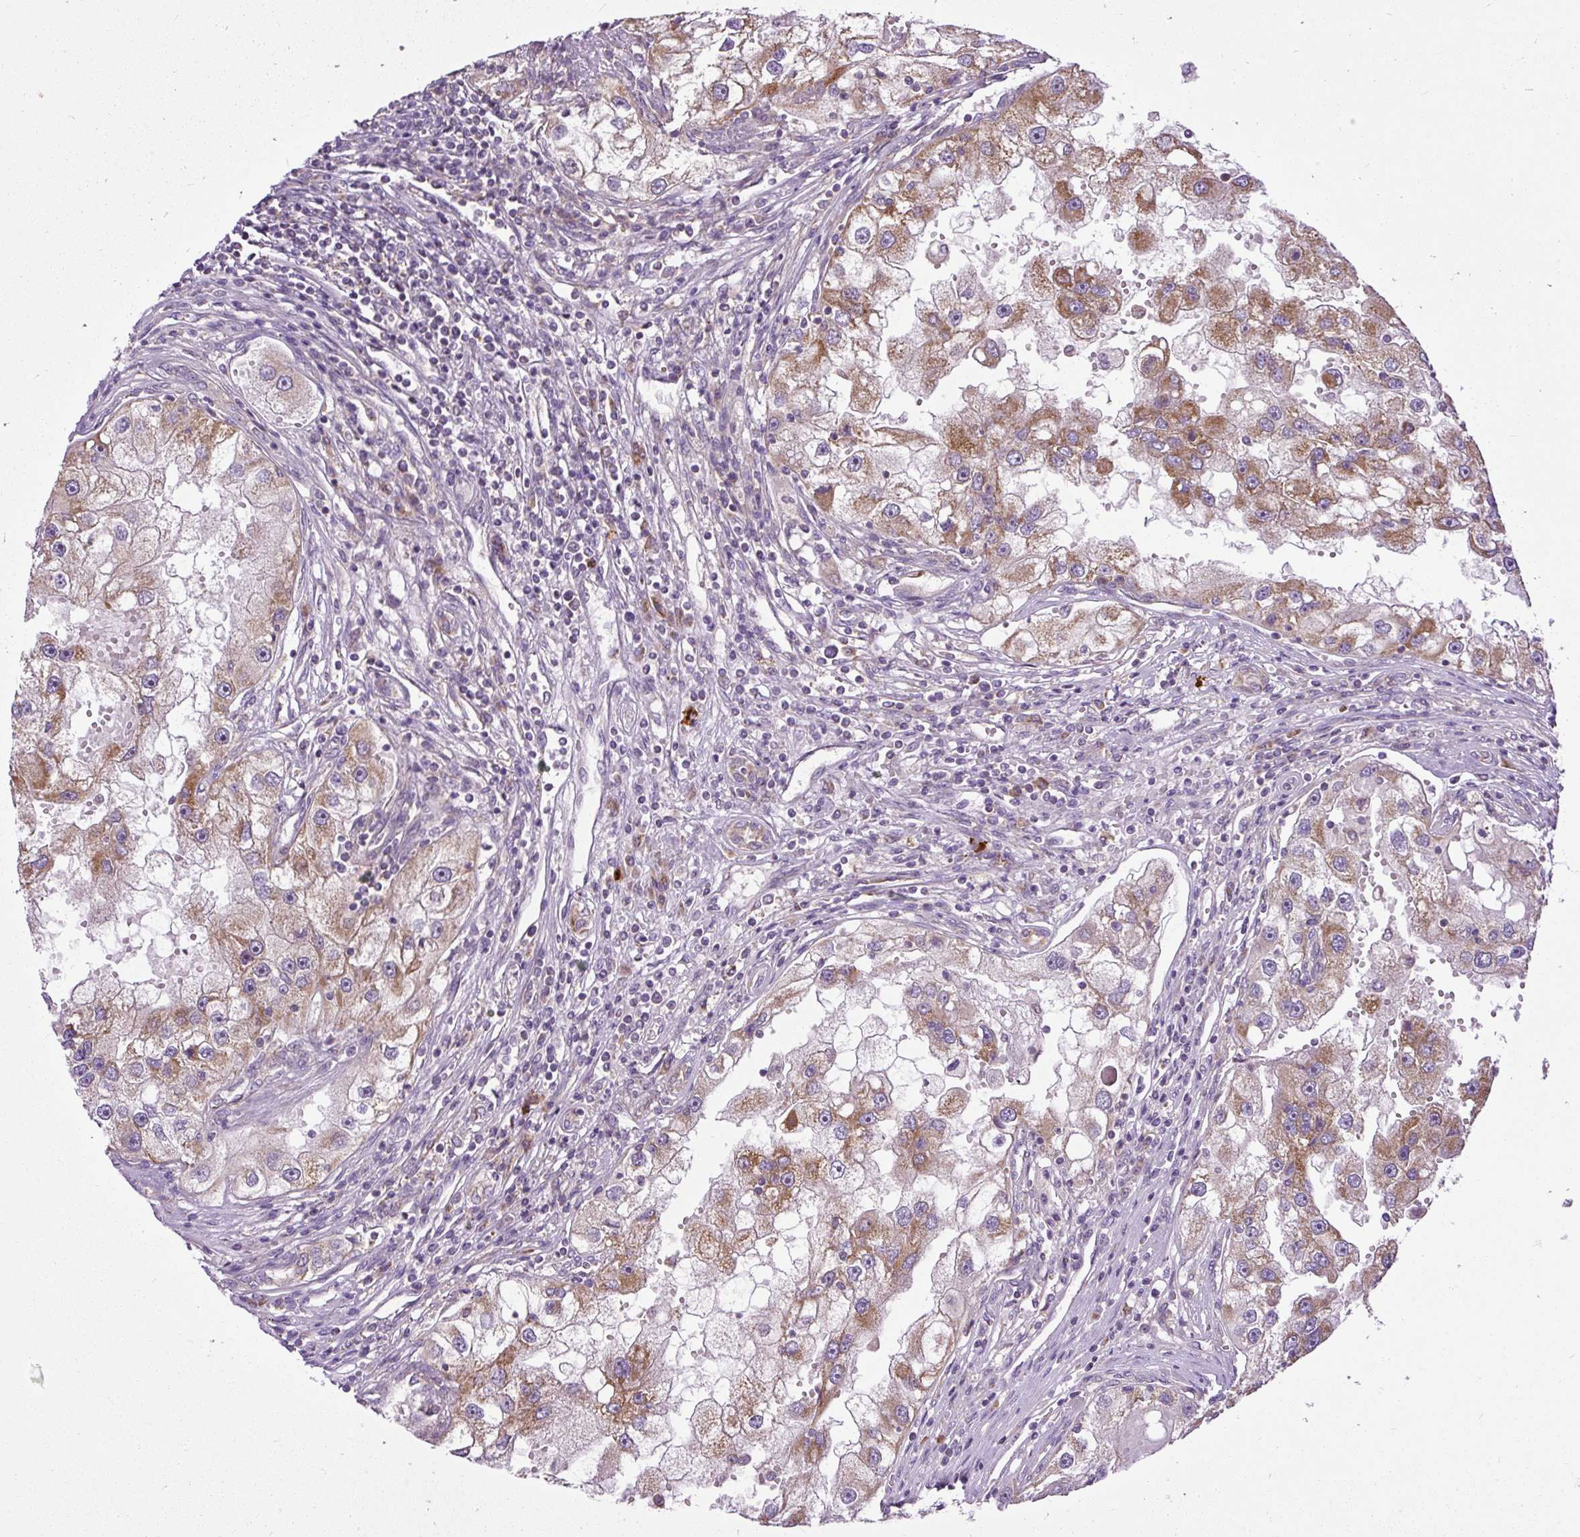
{"staining": {"intensity": "moderate", "quantity": ">75%", "location": "cytoplasmic/membranous"}, "tissue": "renal cancer", "cell_type": "Tumor cells", "image_type": "cancer", "snomed": [{"axis": "morphology", "description": "Adenocarcinoma, NOS"}, {"axis": "topography", "description": "Kidney"}], "caption": "An immunohistochemistry (IHC) photomicrograph of neoplastic tissue is shown. Protein staining in brown highlights moderate cytoplasmic/membranous positivity in renal adenocarcinoma within tumor cells.", "gene": "TM2D3", "patient": {"sex": "male", "age": 63}}